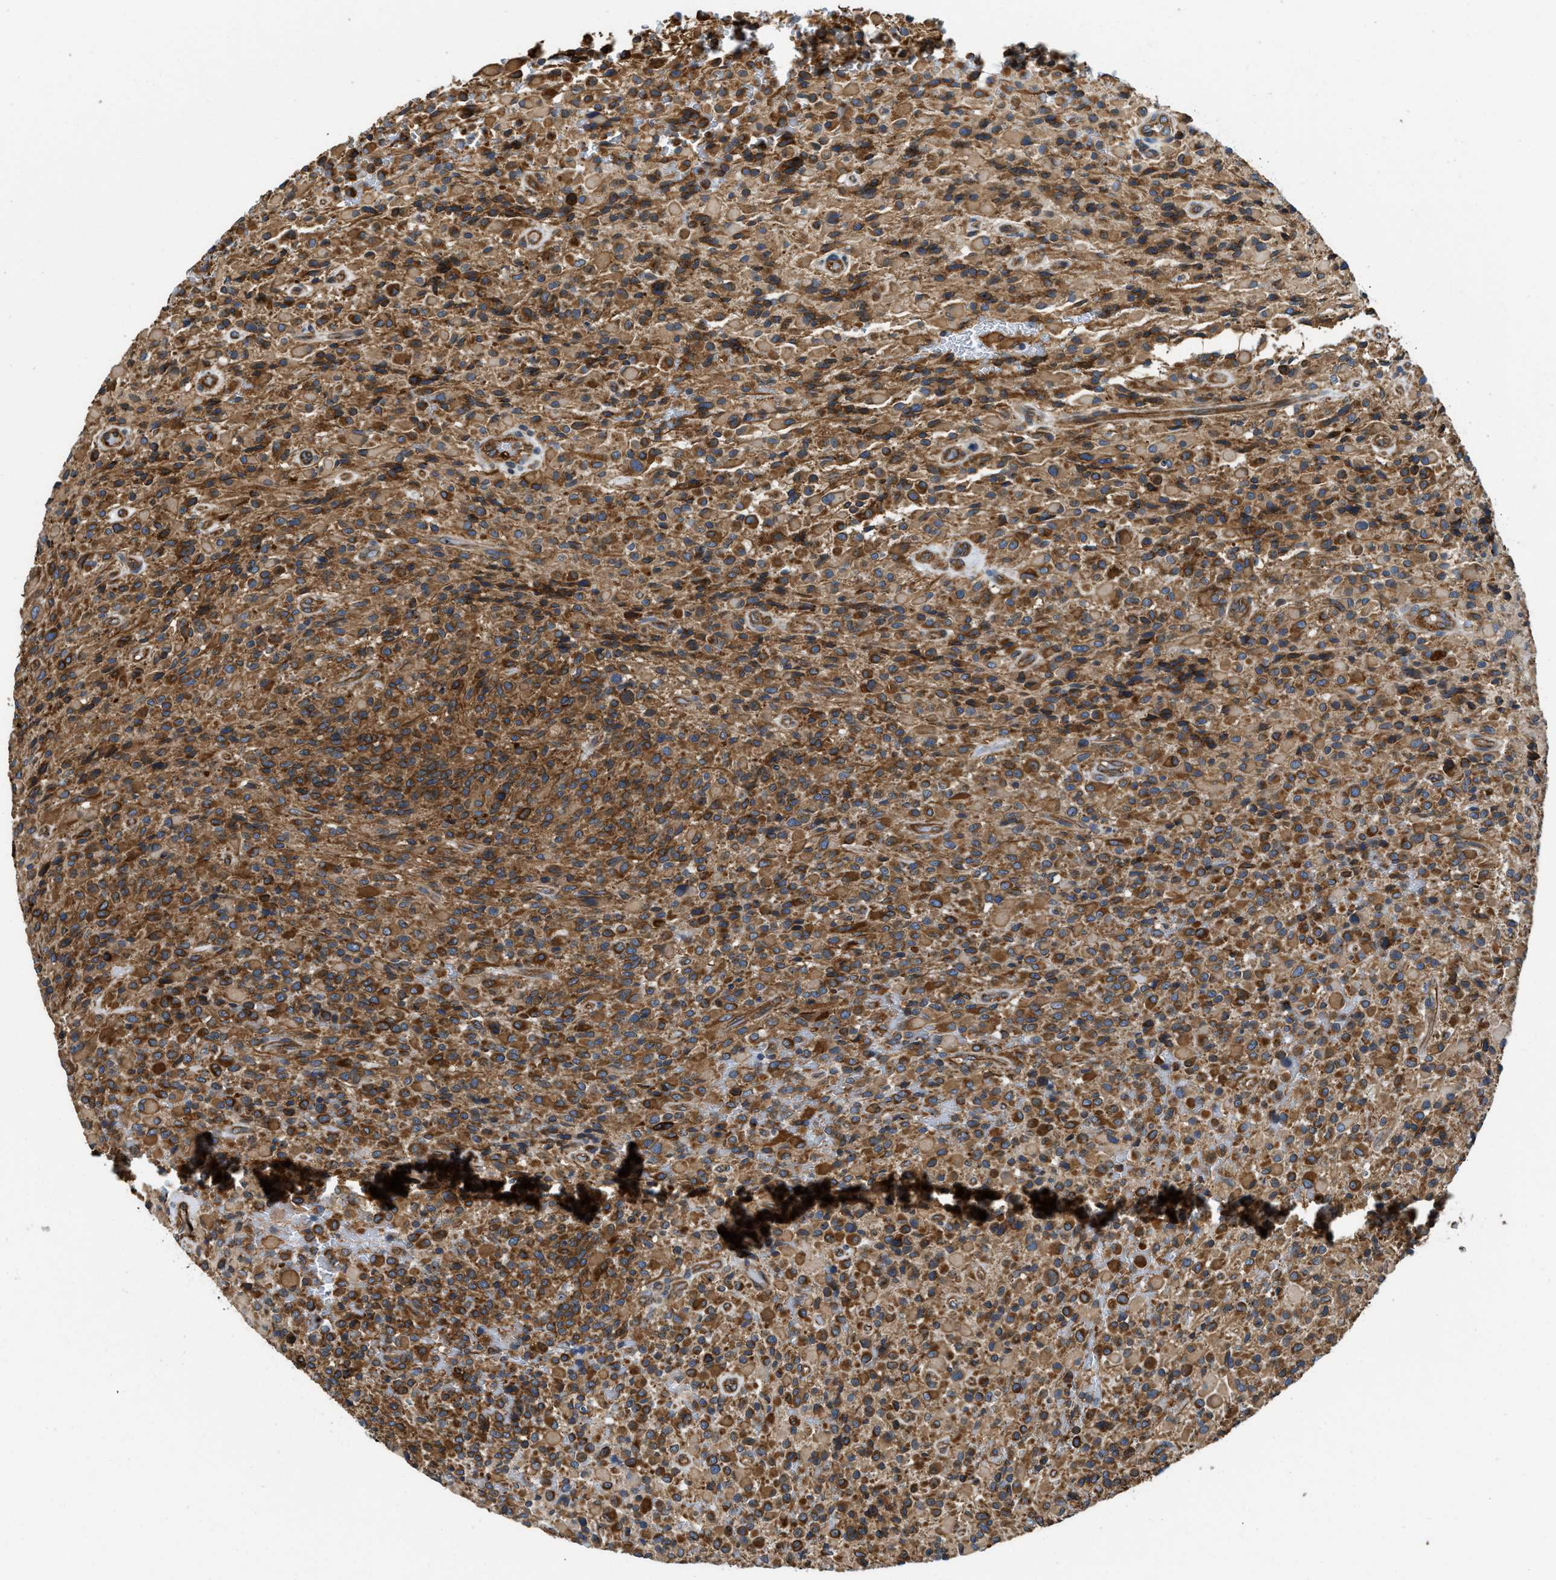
{"staining": {"intensity": "strong", "quantity": ">75%", "location": "cytoplasmic/membranous"}, "tissue": "glioma", "cell_type": "Tumor cells", "image_type": "cancer", "snomed": [{"axis": "morphology", "description": "Glioma, malignant, High grade"}, {"axis": "topography", "description": "Brain"}], "caption": "An immunohistochemistry histopathology image of tumor tissue is shown. Protein staining in brown highlights strong cytoplasmic/membranous positivity in malignant glioma (high-grade) within tumor cells.", "gene": "HSD17B12", "patient": {"sex": "male", "age": 71}}